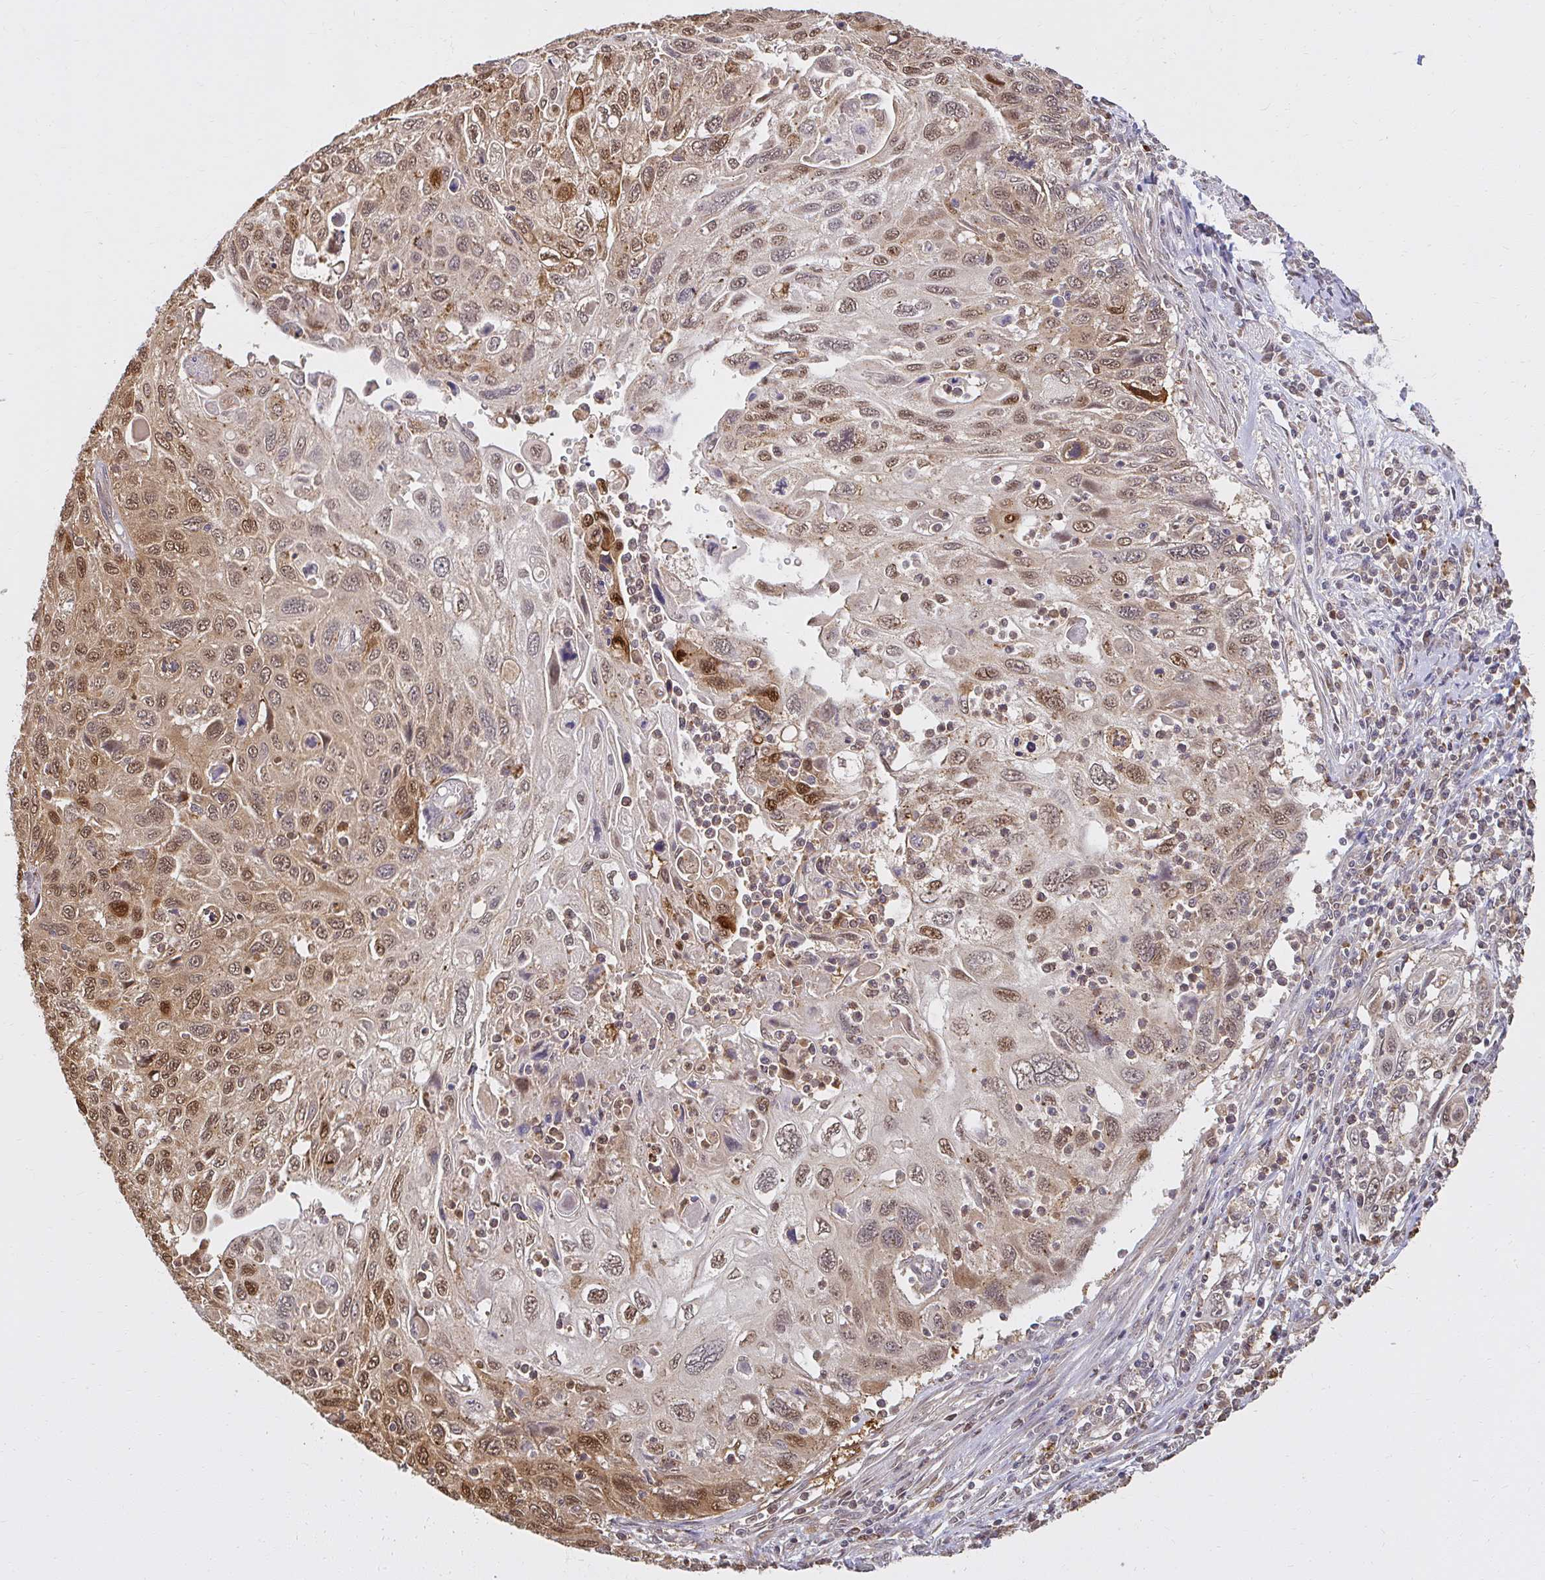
{"staining": {"intensity": "moderate", "quantity": ">75%", "location": "cytoplasmic/membranous,nuclear"}, "tissue": "cervical cancer", "cell_type": "Tumor cells", "image_type": "cancer", "snomed": [{"axis": "morphology", "description": "Squamous cell carcinoma, NOS"}, {"axis": "topography", "description": "Cervix"}], "caption": "DAB (3,3'-diaminobenzidine) immunohistochemical staining of human cervical cancer (squamous cell carcinoma) shows moderate cytoplasmic/membranous and nuclear protein positivity in approximately >75% of tumor cells.", "gene": "LARS2", "patient": {"sex": "female", "age": 70}}